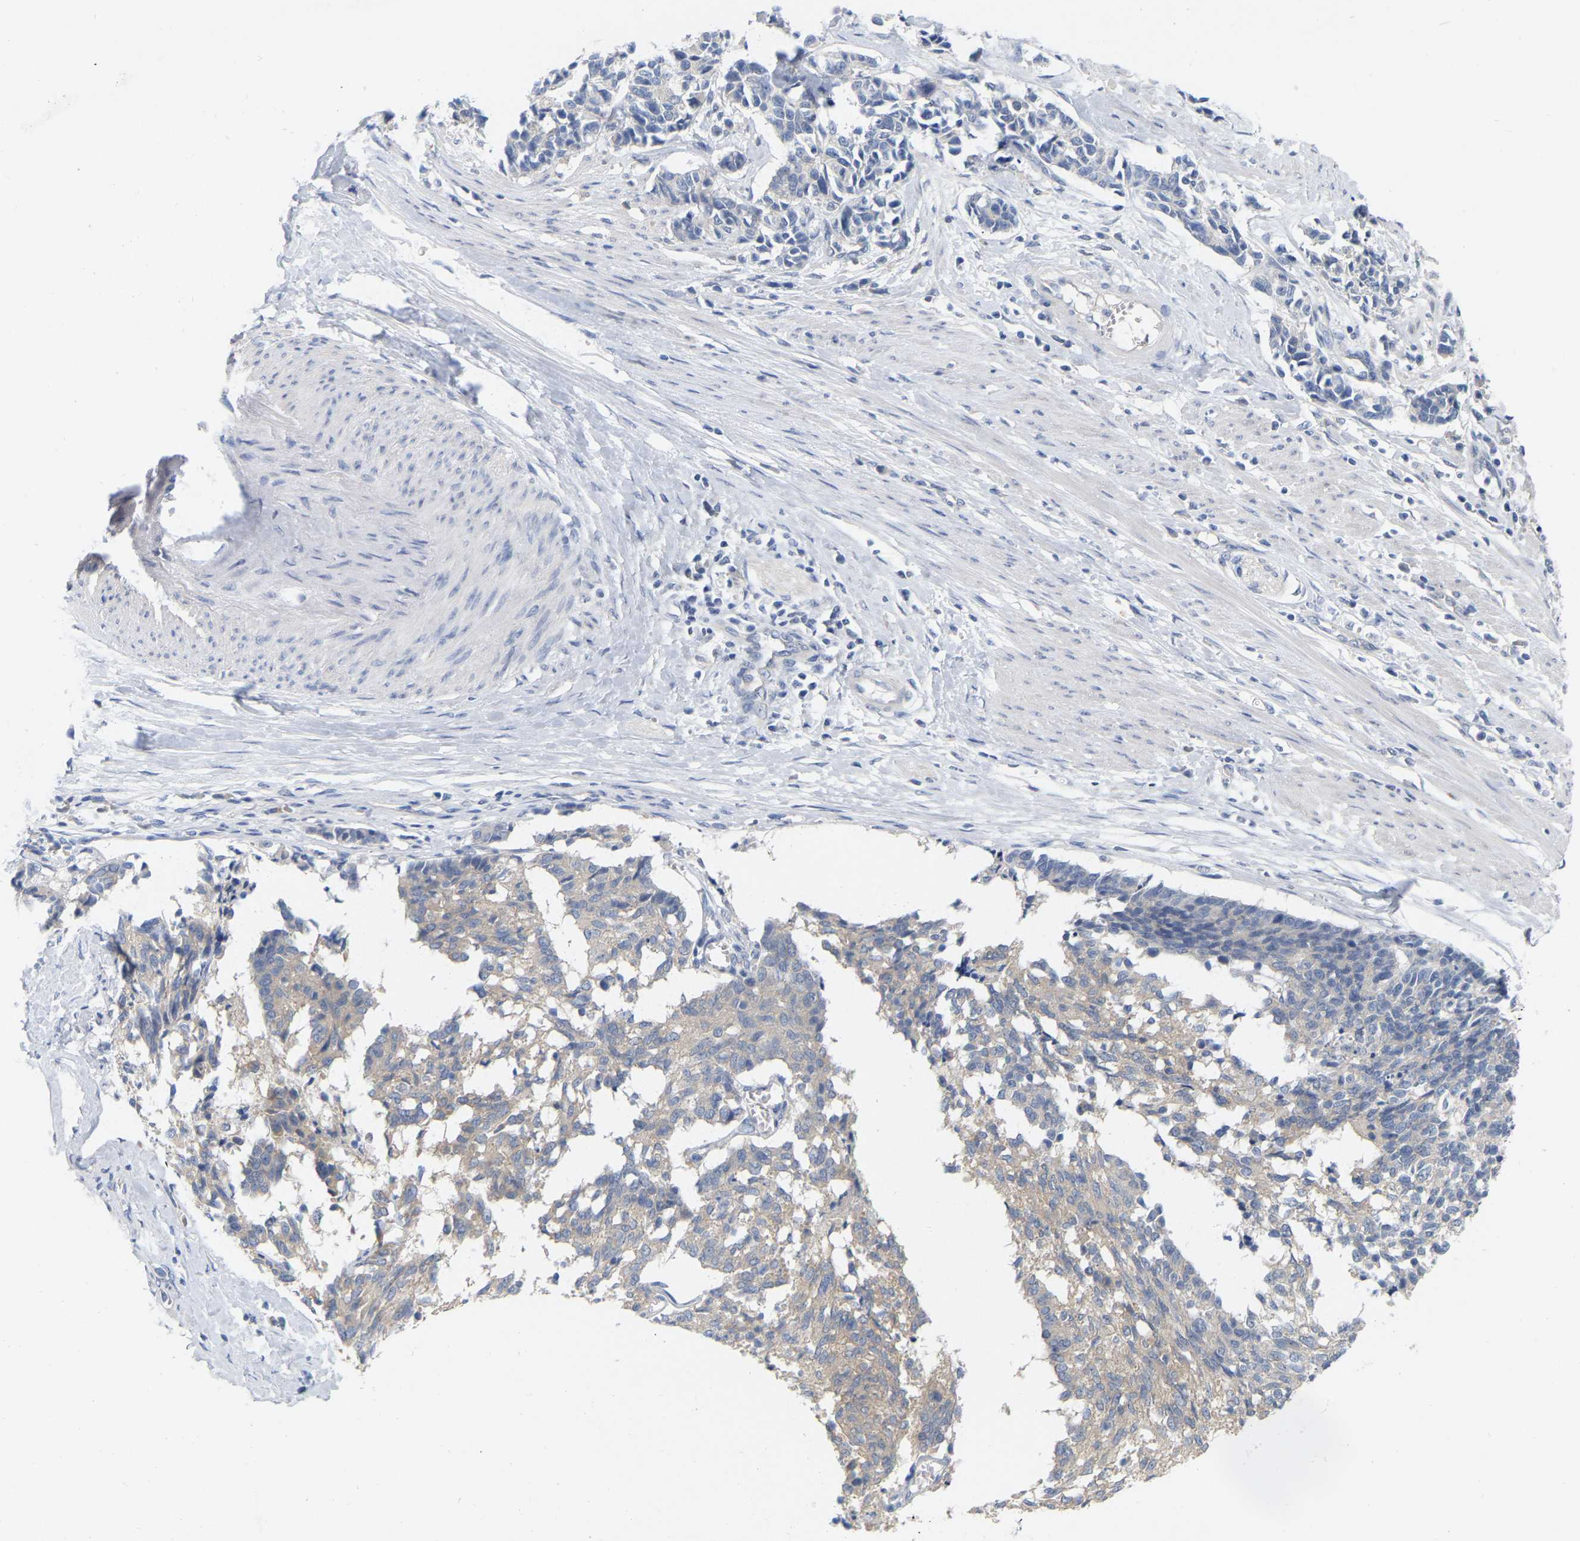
{"staining": {"intensity": "negative", "quantity": "none", "location": "none"}, "tissue": "cervical cancer", "cell_type": "Tumor cells", "image_type": "cancer", "snomed": [{"axis": "morphology", "description": "Squamous cell carcinoma, NOS"}, {"axis": "topography", "description": "Cervix"}], "caption": "Tumor cells show no significant protein expression in cervical cancer.", "gene": "WIPI2", "patient": {"sex": "female", "age": 35}}